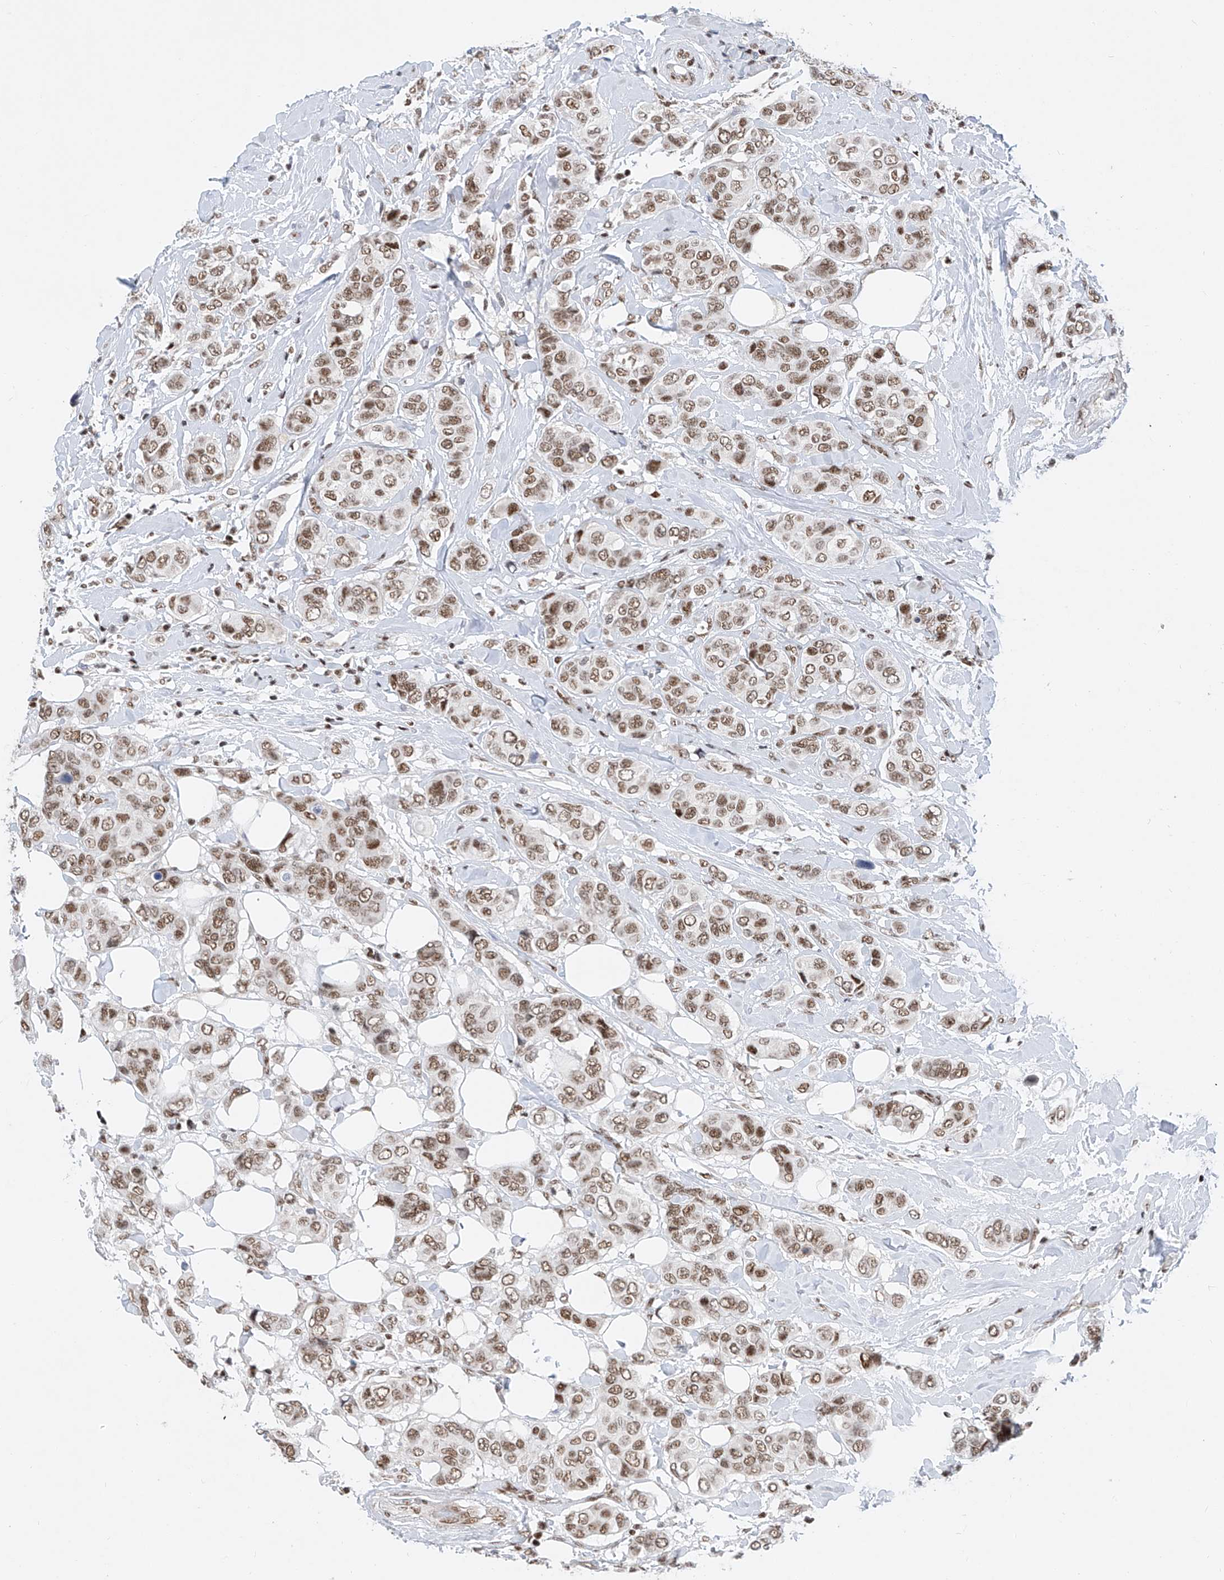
{"staining": {"intensity": "moderate", "quantity": ">75%", "location": "nuclear"}, "tissue": "breast cancer", "cell_type": "Tumor cells", "image_type": "cancer", "snomed": [{"axis": "morphology", "description": "Lobular carcinoma"}, {"axis": "topography", "description": "Breast"}], "caption": "Immunohistochemistry (IHC) (DAB) staining of breast lobular carcinoma exhibits moderate nuclear protein staining in about >75% of tumor cells.", "gene": "TAF4", "patient": {"sex": "female", "age": 51}}